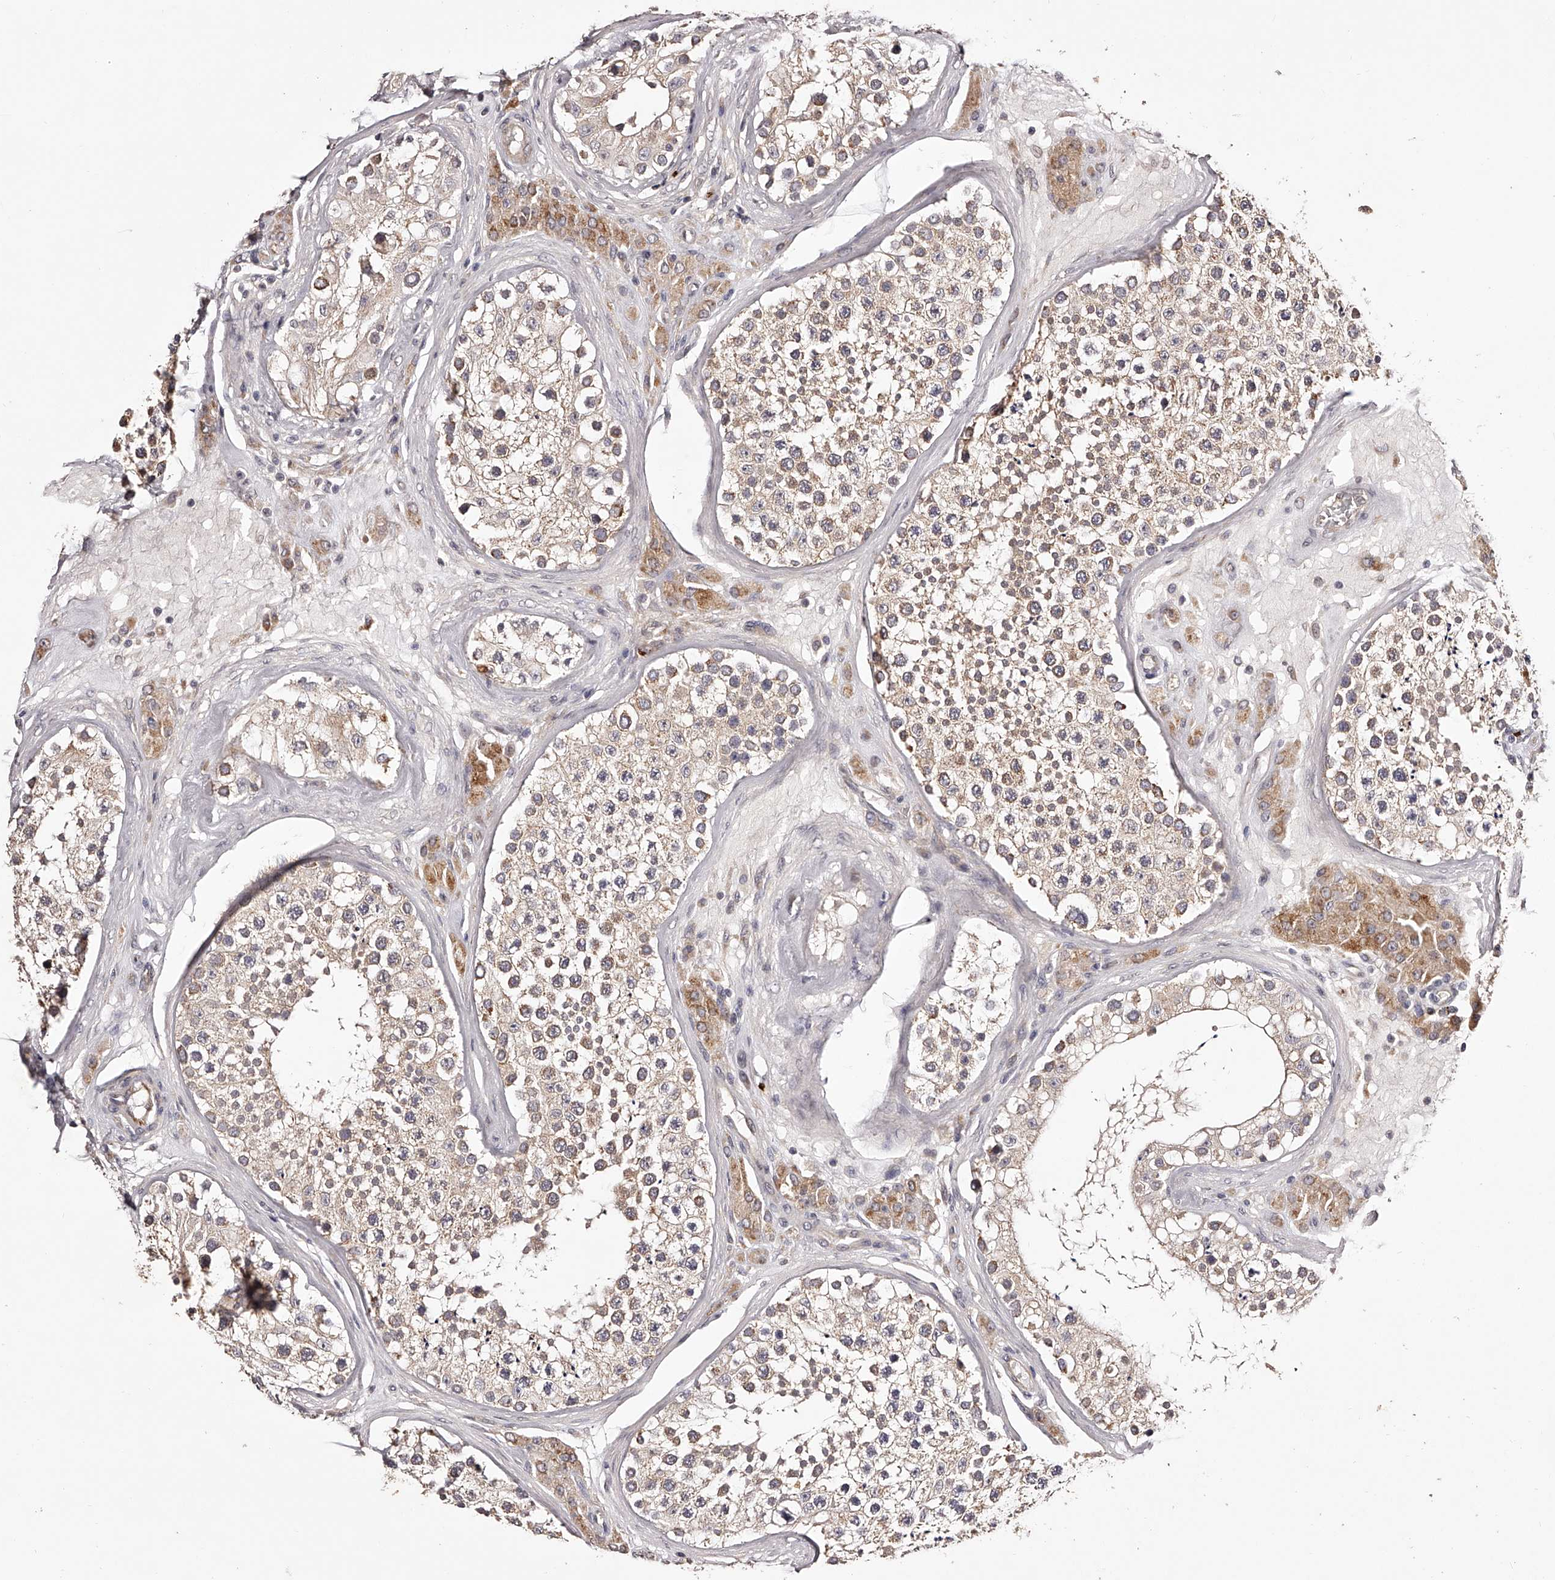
{"staining": {"intensity": "moderate", "quantity": "25%-75%", "location": "cytoplasmic/membranous"}, "tissue": "testis", "cell_type": "Cells in seminiferous ducts", "image_type": "normal", "snomed": [{"axis": "morphology", "description": "Normal tissue, NOS"}, {"axis": "topography", "description": "Testis"}], "caption": "High-magnification brightfield microscopy of benign testis stained with DAB (3,3'-diaminobenzidine) (brown) and counterstained with hematoxylin (blue). cells in seminiferous ducts exhibit moderate cytoplasmic/membranous staining is present in about25%-75% of cells.", "gene": "ODF2L", "patient": {"sex": "male", "age": 46}}